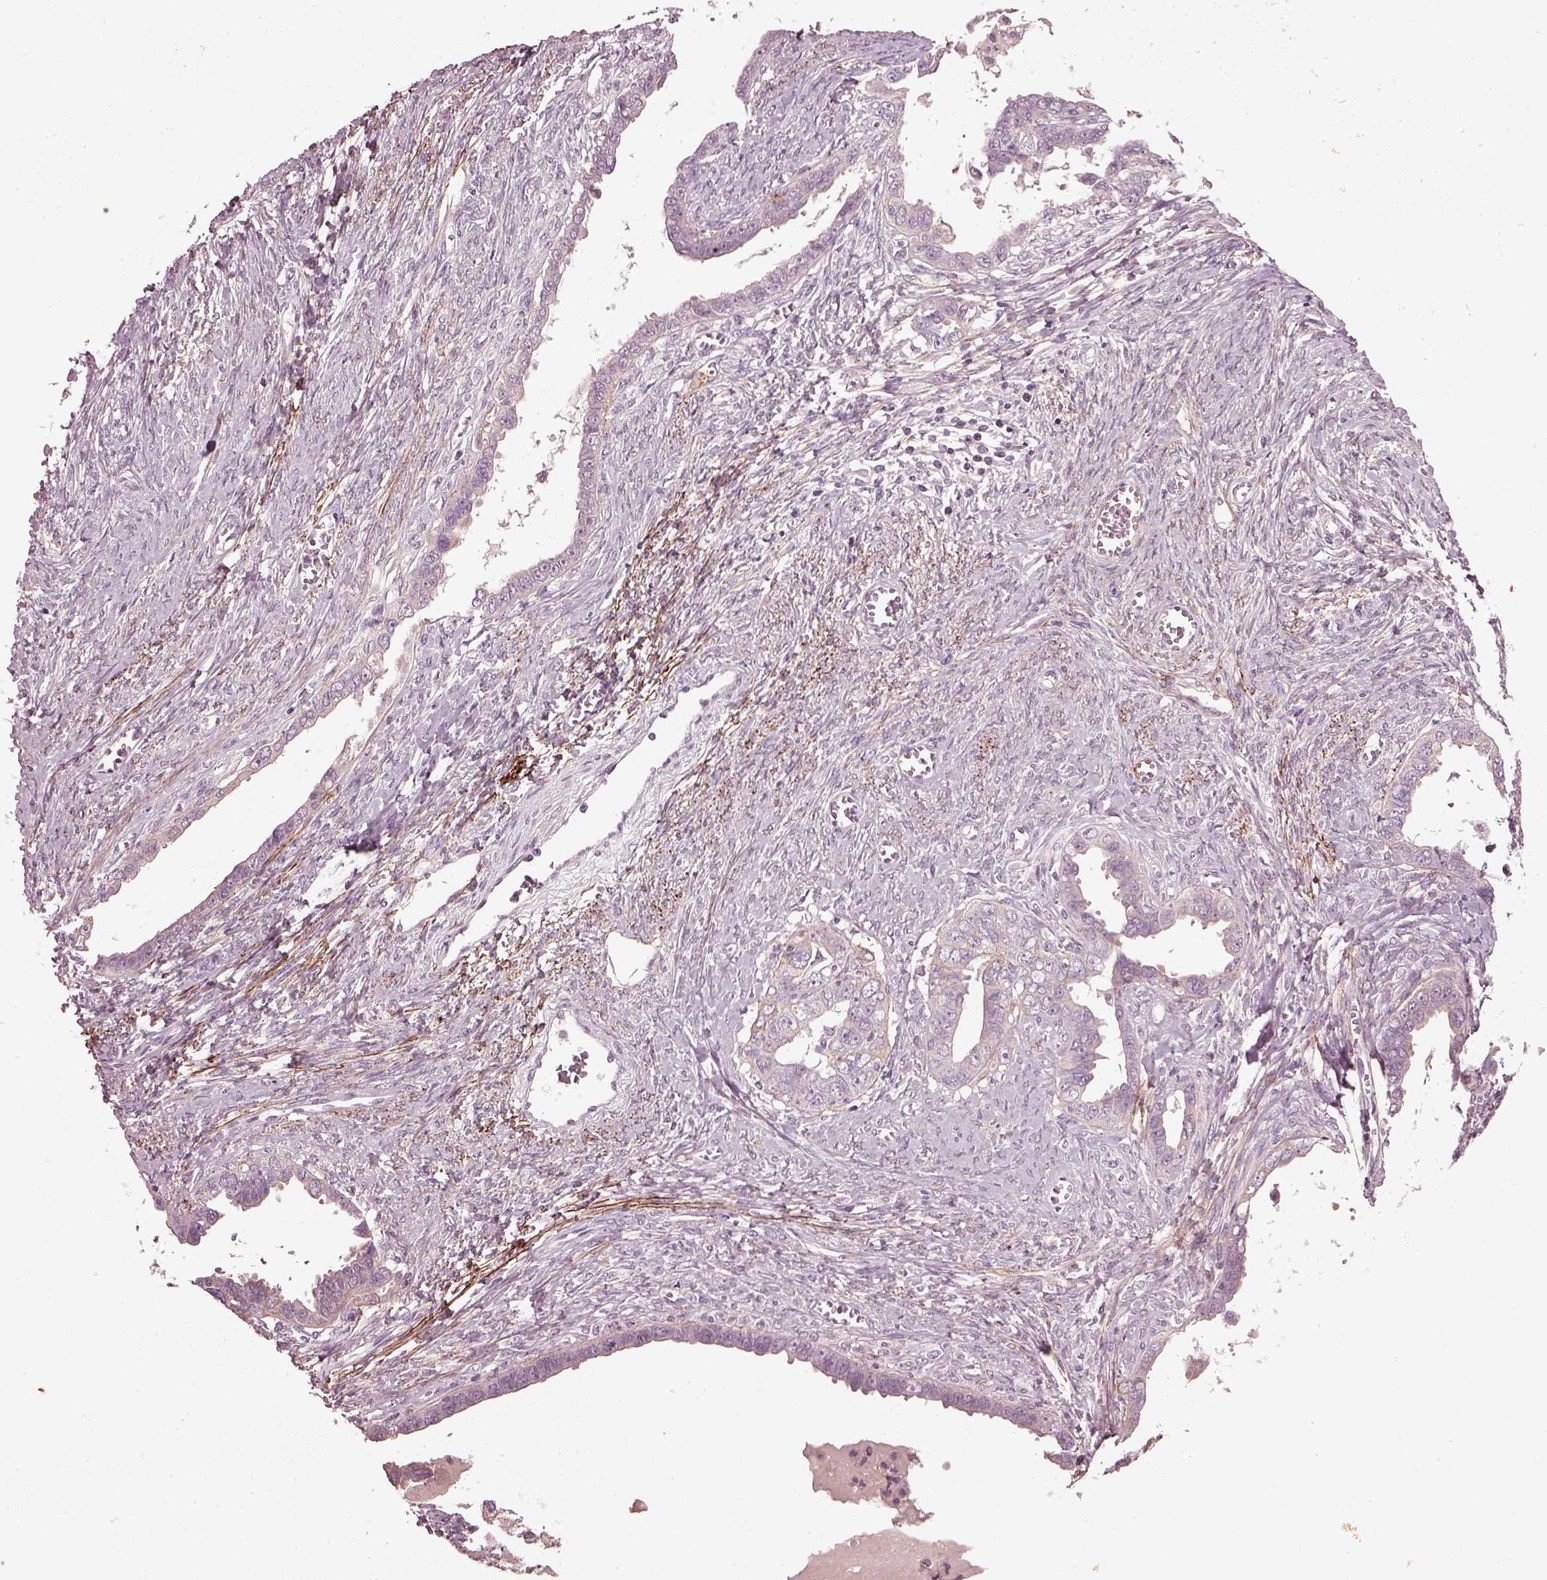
{"staining": {"intensity": "negative", "quantity": "none", "location": "none"}, "tissue": "ovarian cancer", "cell_type": "Tumor cells", "image_type": "cancer", "snomed": [{"axis": "morphology", "description": "Cystadenocarcinoma, serous, NOS"}, {"axis": "topography", "description": "Ovary"}], "caption": "This is a image of immunohistochemistry (IHC) staining of serous cystadenocarcinoma (ovarian), which shows no staining in tumor cells.", "gene": "EFEMP1", "patient": {"sex": "female", "age": 69}}